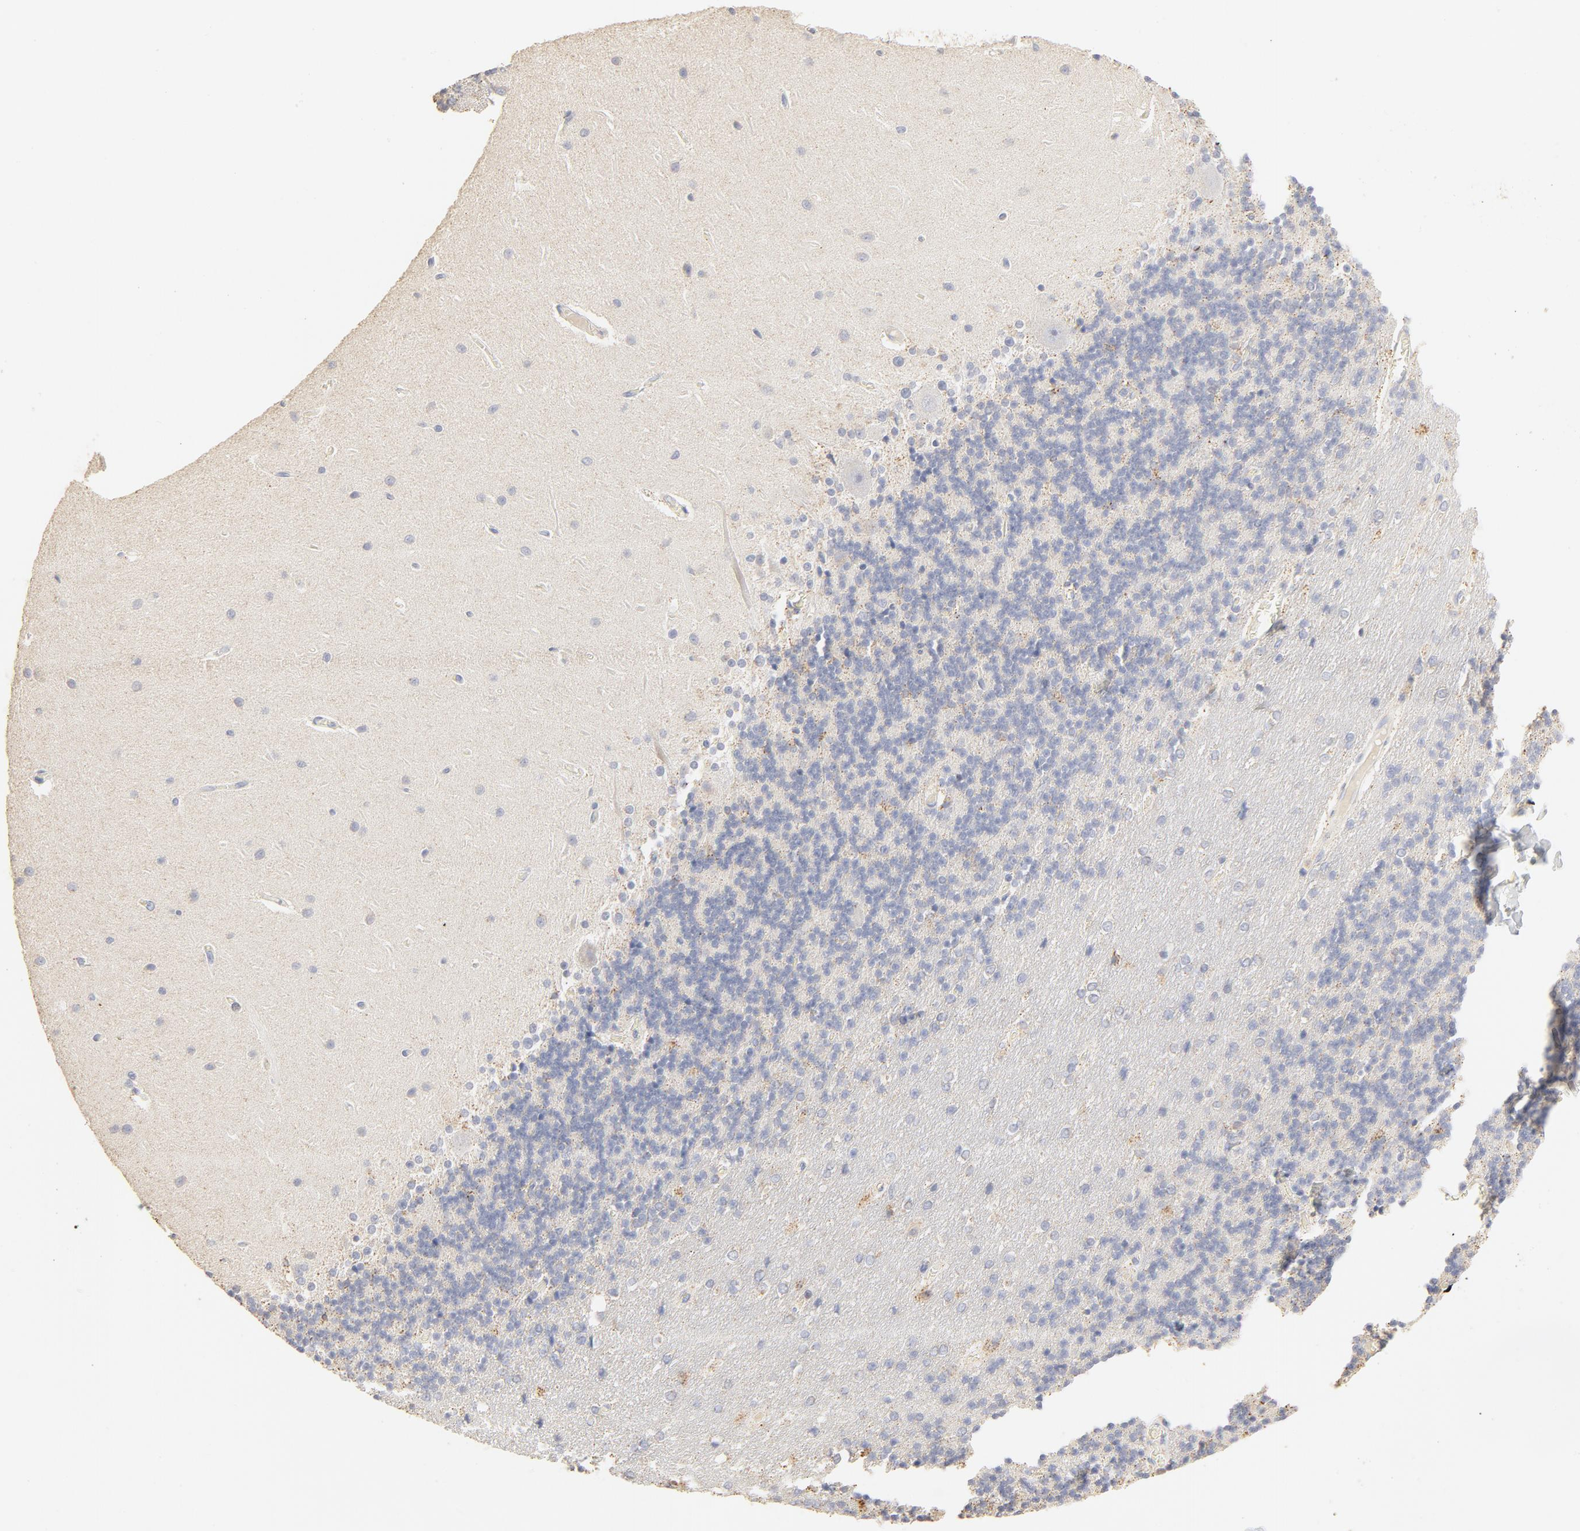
{"staining": {"intensity": "negative", "quantity": "none", "location": "none"}, "tissue": "cerebellum", "cell_type": "Cells in granular layer", "image_type": "normal", "snomed": [{"axis": "morphology", "description": "Normal tissue, NOS"}, {"axis": "topography", "description": "Cerebellum"}], "caption": "This is an immunohistochemistry image of unremarkable cerebellum. There is no staining in cells in granular layer.", "gene": "FCGBP", "patient": {"sex": "female", "age": 54}}